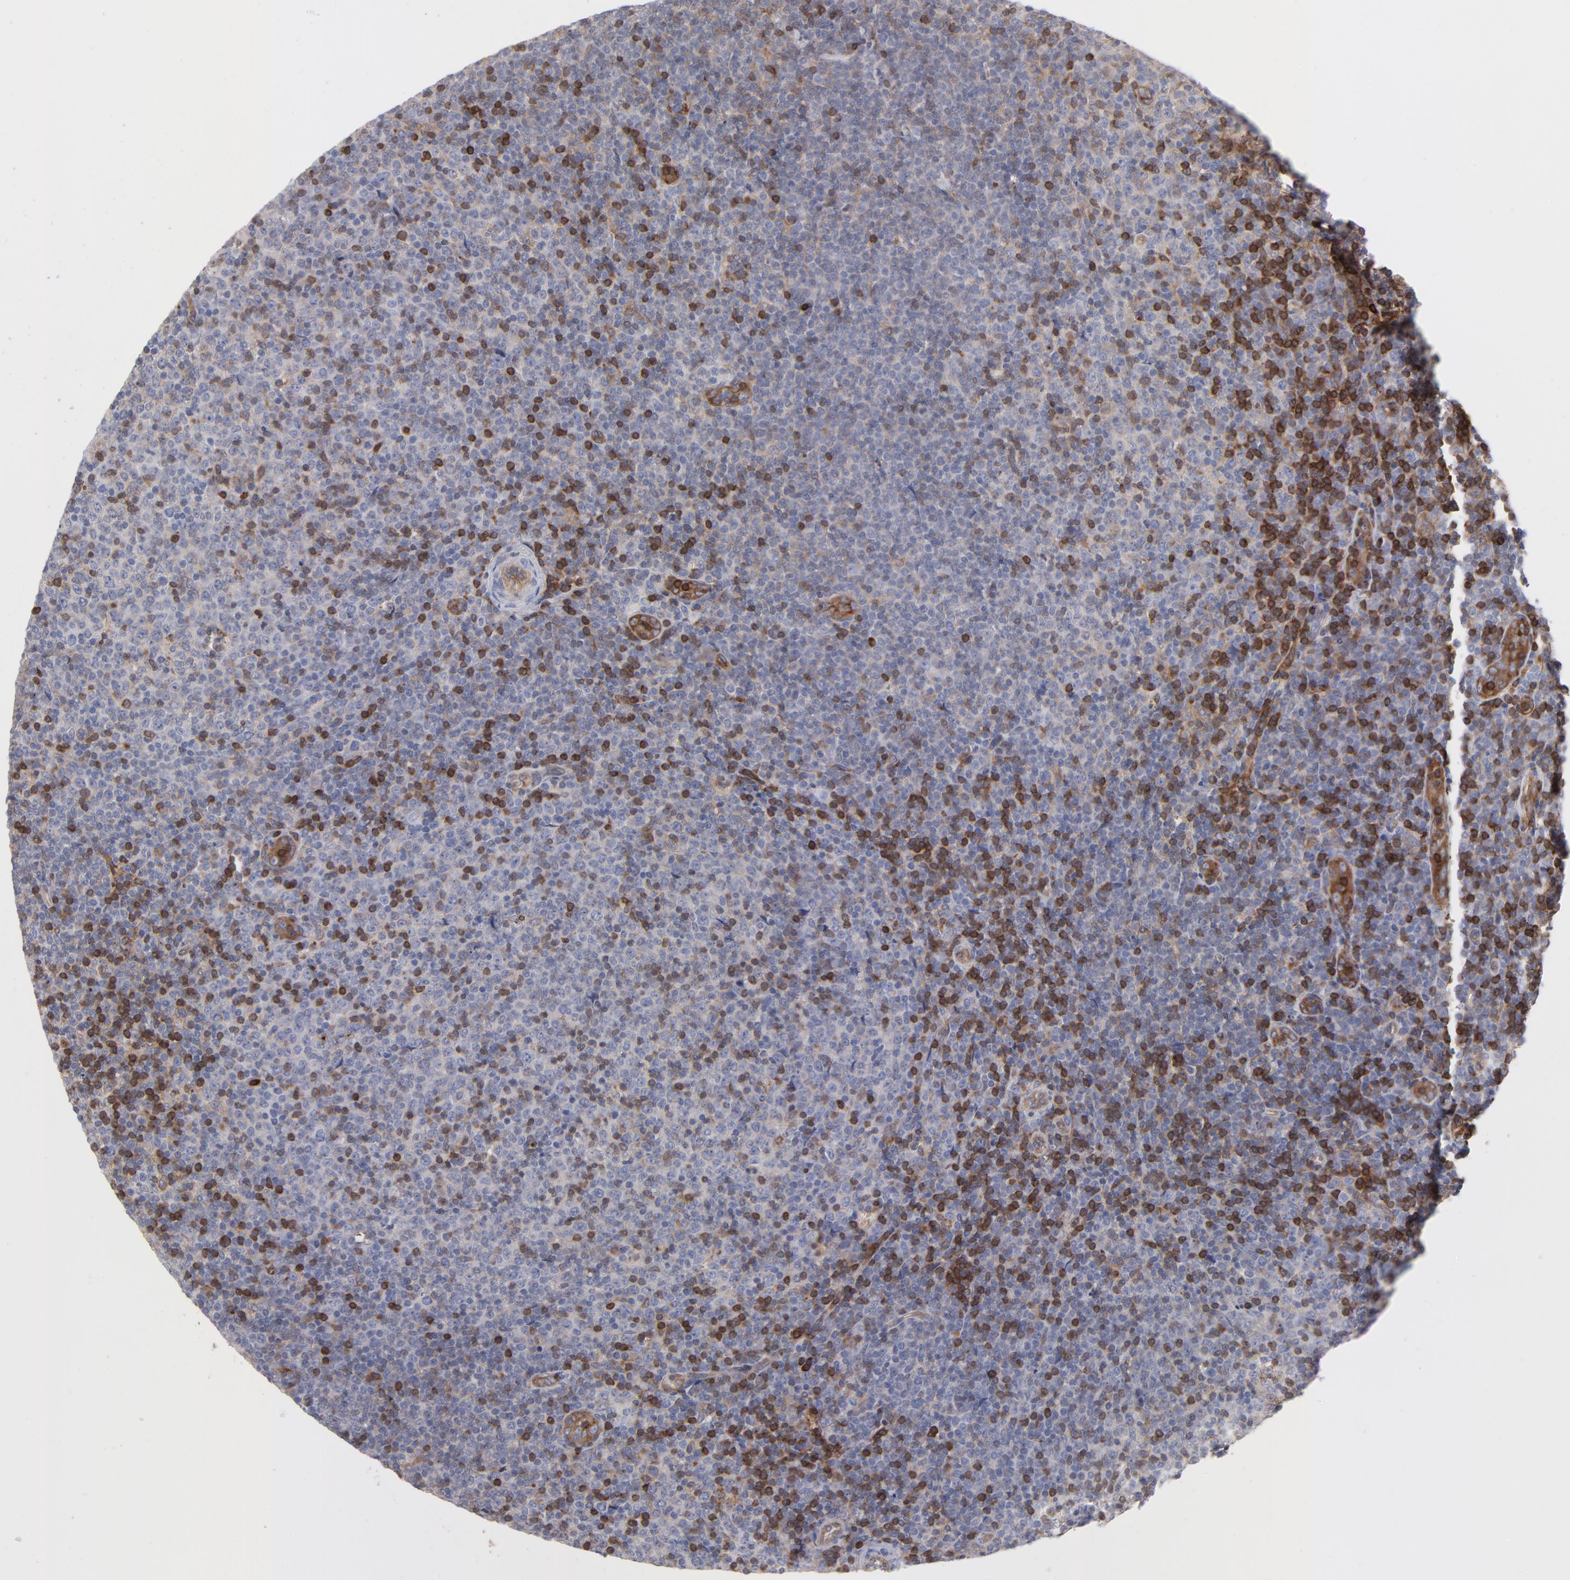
{"staining": {"intensity": "strong", "quantity": "<25%", "location": "cytoplasmic/membranous"}, "tissue": "lymphoma", "cell_type": "Tumor cells", "image_type": "cancer", "snomed": [{"axis": "morphology", "description": "Malignant lymphoma, non-Hodgkin's type, Low grade"}, {"axis": "topography", "description": "Lymph node"}], "caption": "Protein analysis of lymphoma tissue shows strong cytoplasmic/membranous staining in approximately <25% of tumor cells.", "gene": "PXN", "patient": {"sex": "male", "age": 70}}